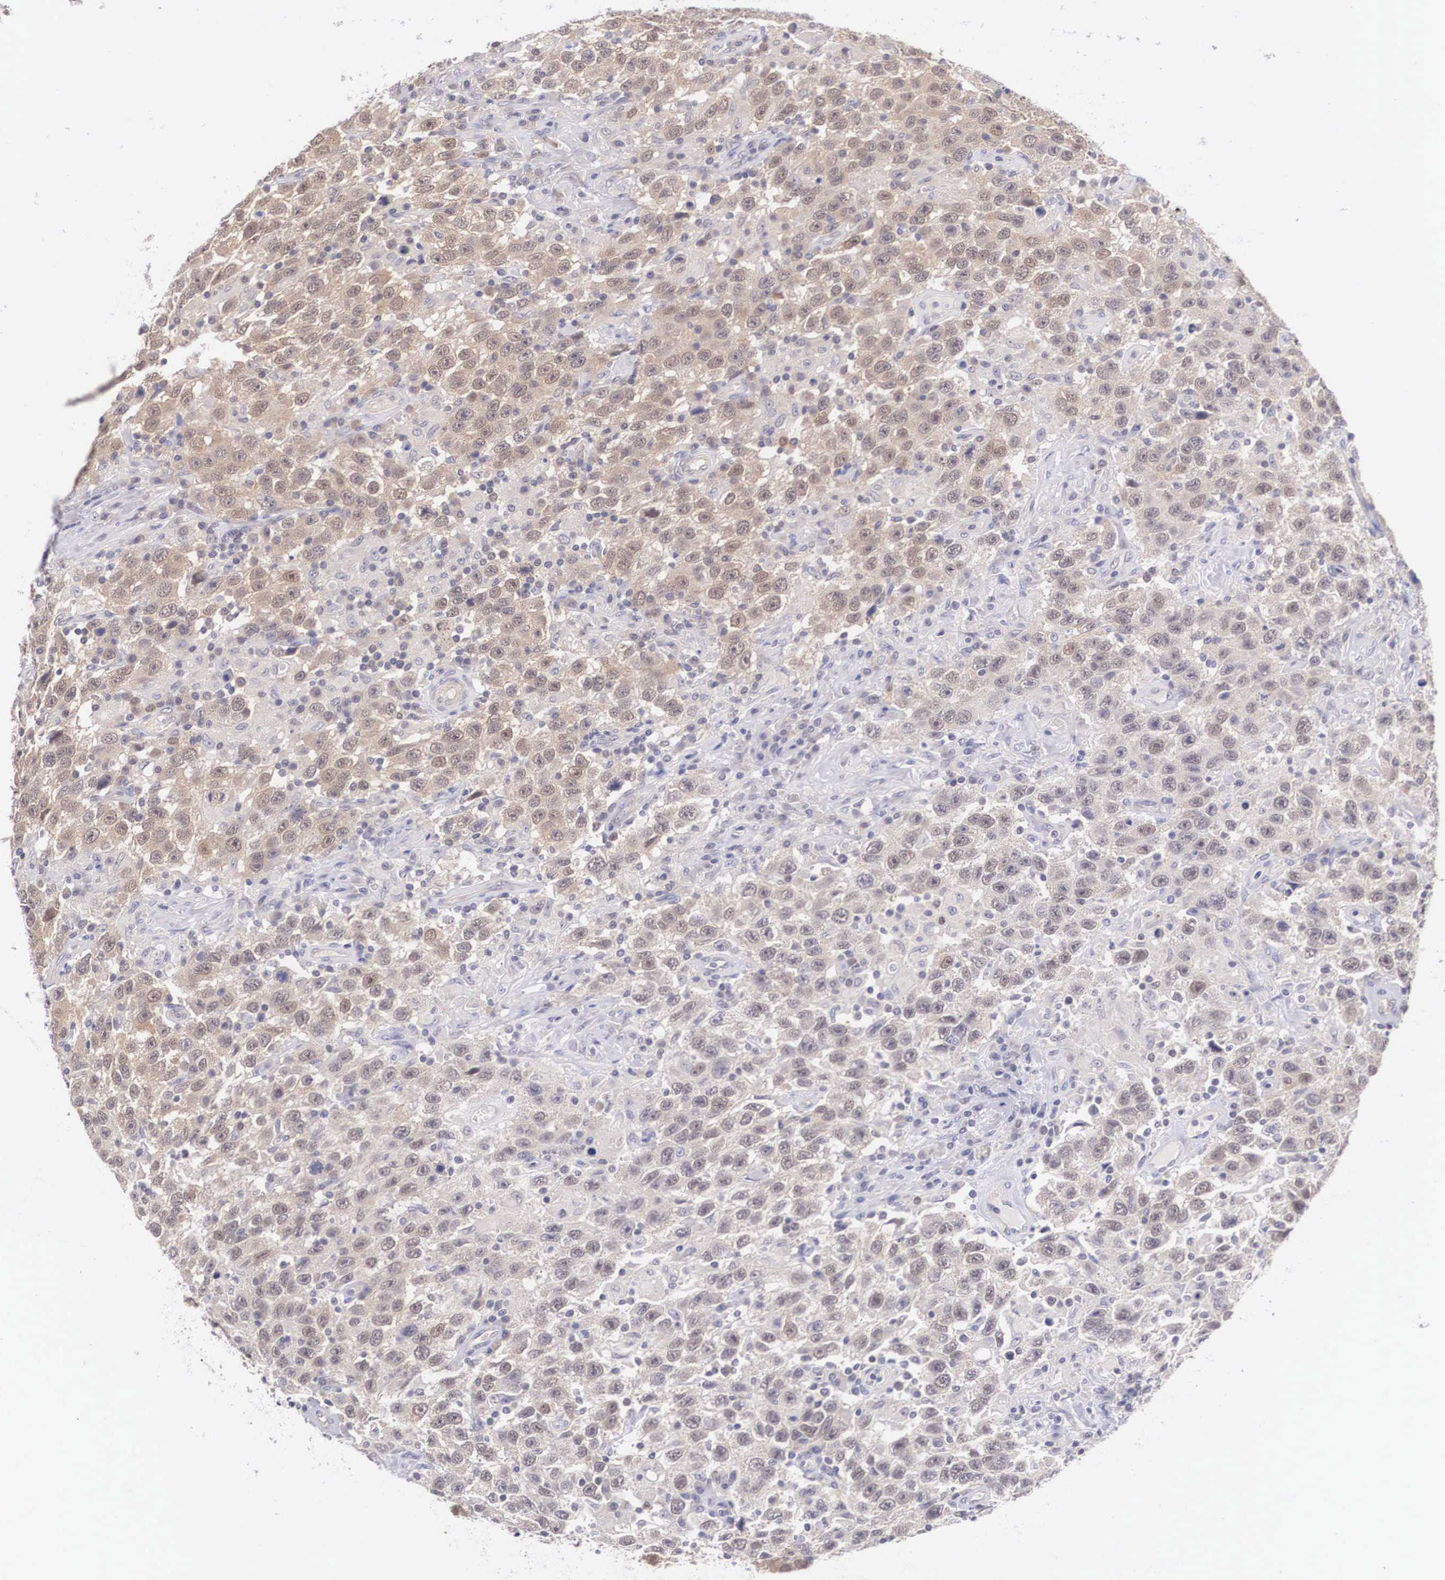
{"staining": {"intensity": "moderate", "quantity": "25%-75%", "location": "cytoplasmic/membranous"}, "tissue": "testis cancer", "cell_type": "Tumor cells", "image_type": "cancer", "snomed": [{"axis": "morphology", "description": "Seminoma, NOS"}, {"axis": "topography", "description": "Testis"}], "caption": "The immunohistochemical stain labels moderate cytoplasmic/membranous positivity in tumor cells of testis cancer tissue. (IHC, brightfield microscopy, high magnification).", "gene": "IGBP1", "patient": {"sex": "male", "age": 41}}